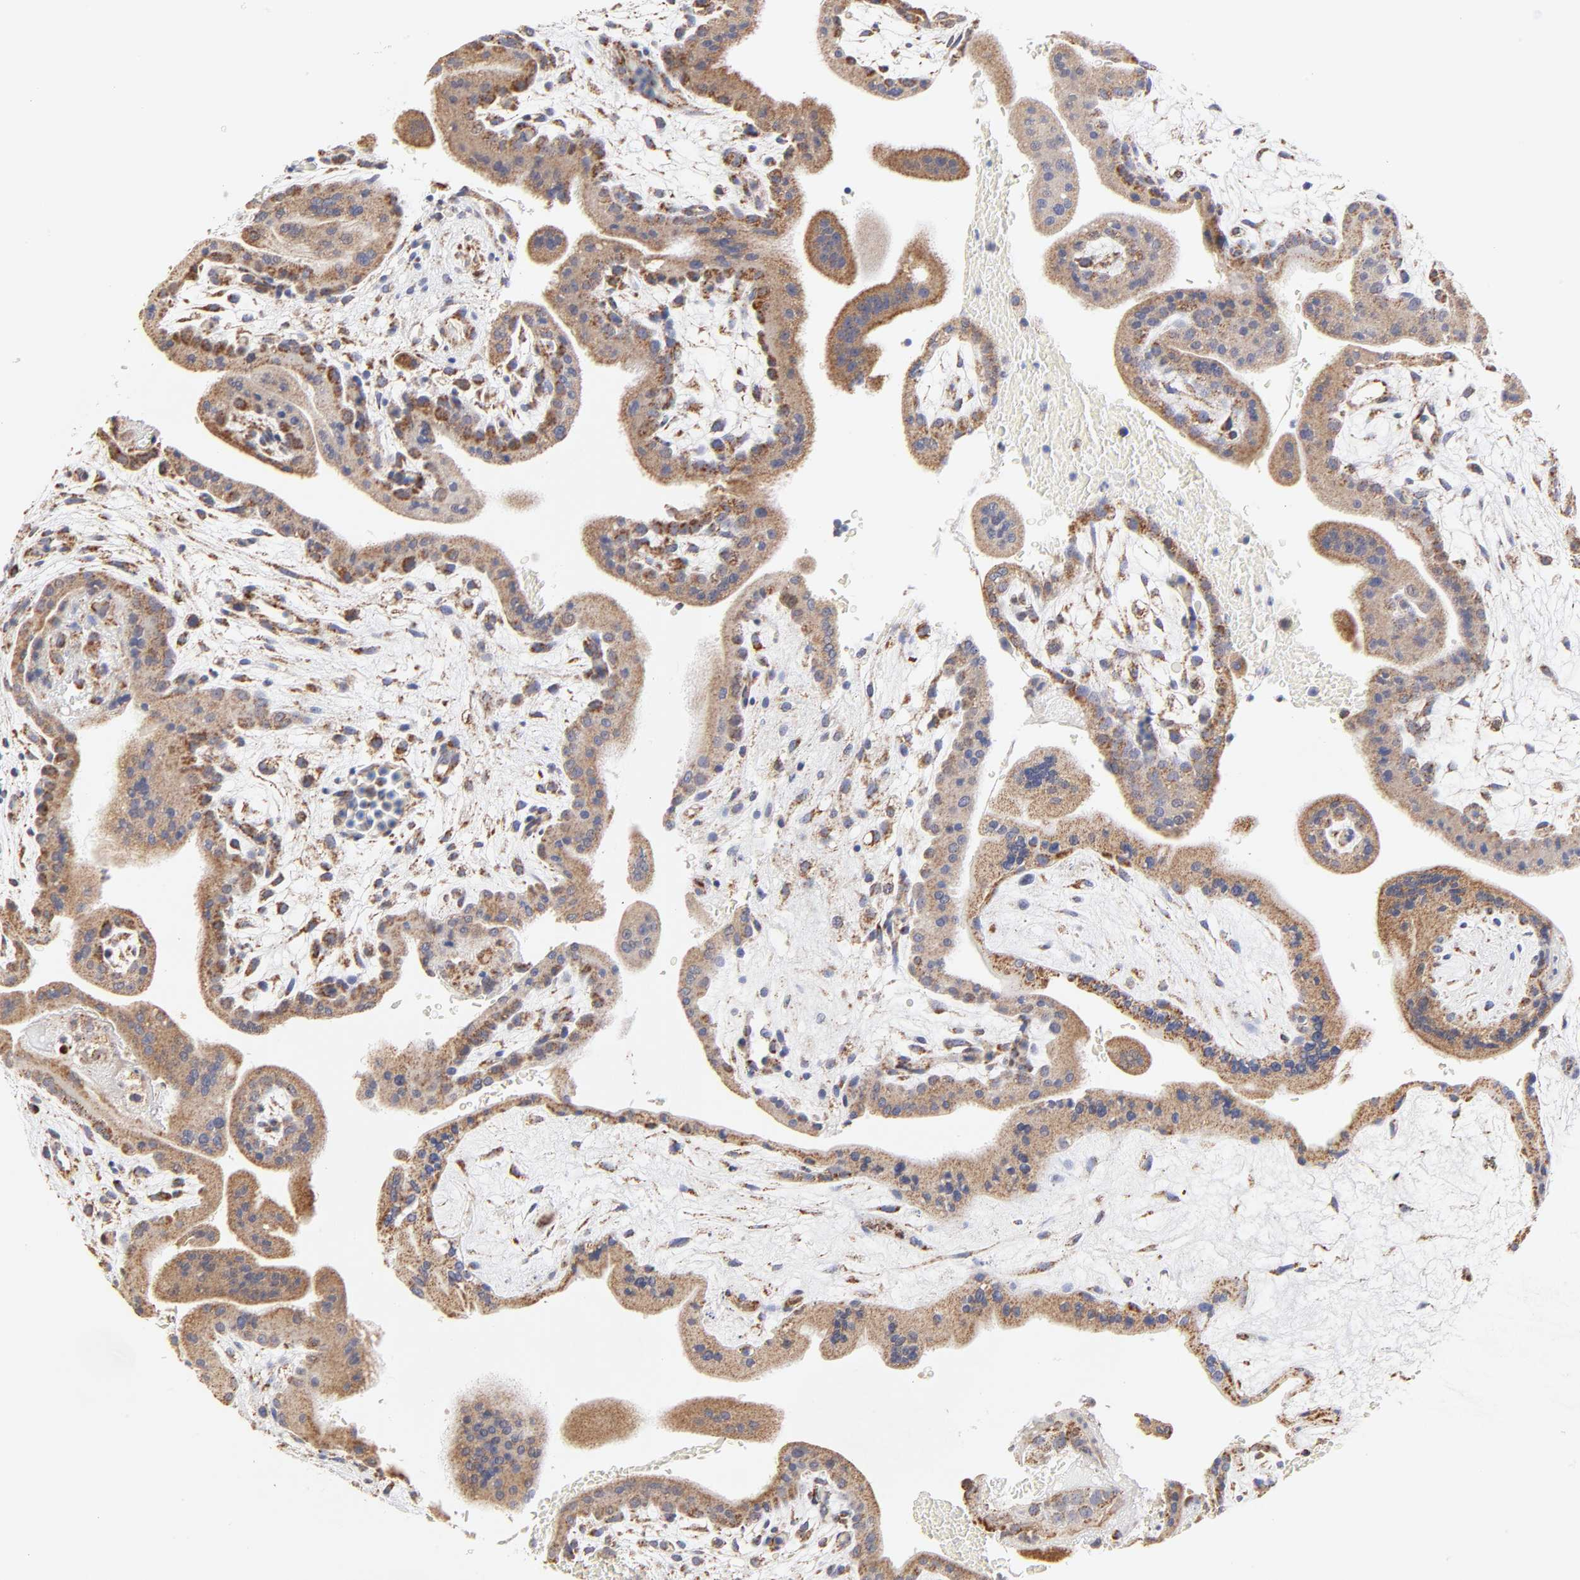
{"staining": {"intensity": "moderate", "quantity": ">75%", "location": "cytoplasmic/membranous"}, "tissue": "placenta", "cell_type": "Trophoblastic cells", "image_type": "normal", "snomed": [{"axis": "morphology", "description": "Normal tissue, NOS"}, {"axis": "topography", "description": "Placenta"}], "caption": "Immunohistochemical staining of unremarkable human placenta displays moderate cytoplasmic/membranous protein staining in about >75% of trophoblastic cells.", "gene": "SSBP1", "patient": {"sex": "female", "age": 35}}